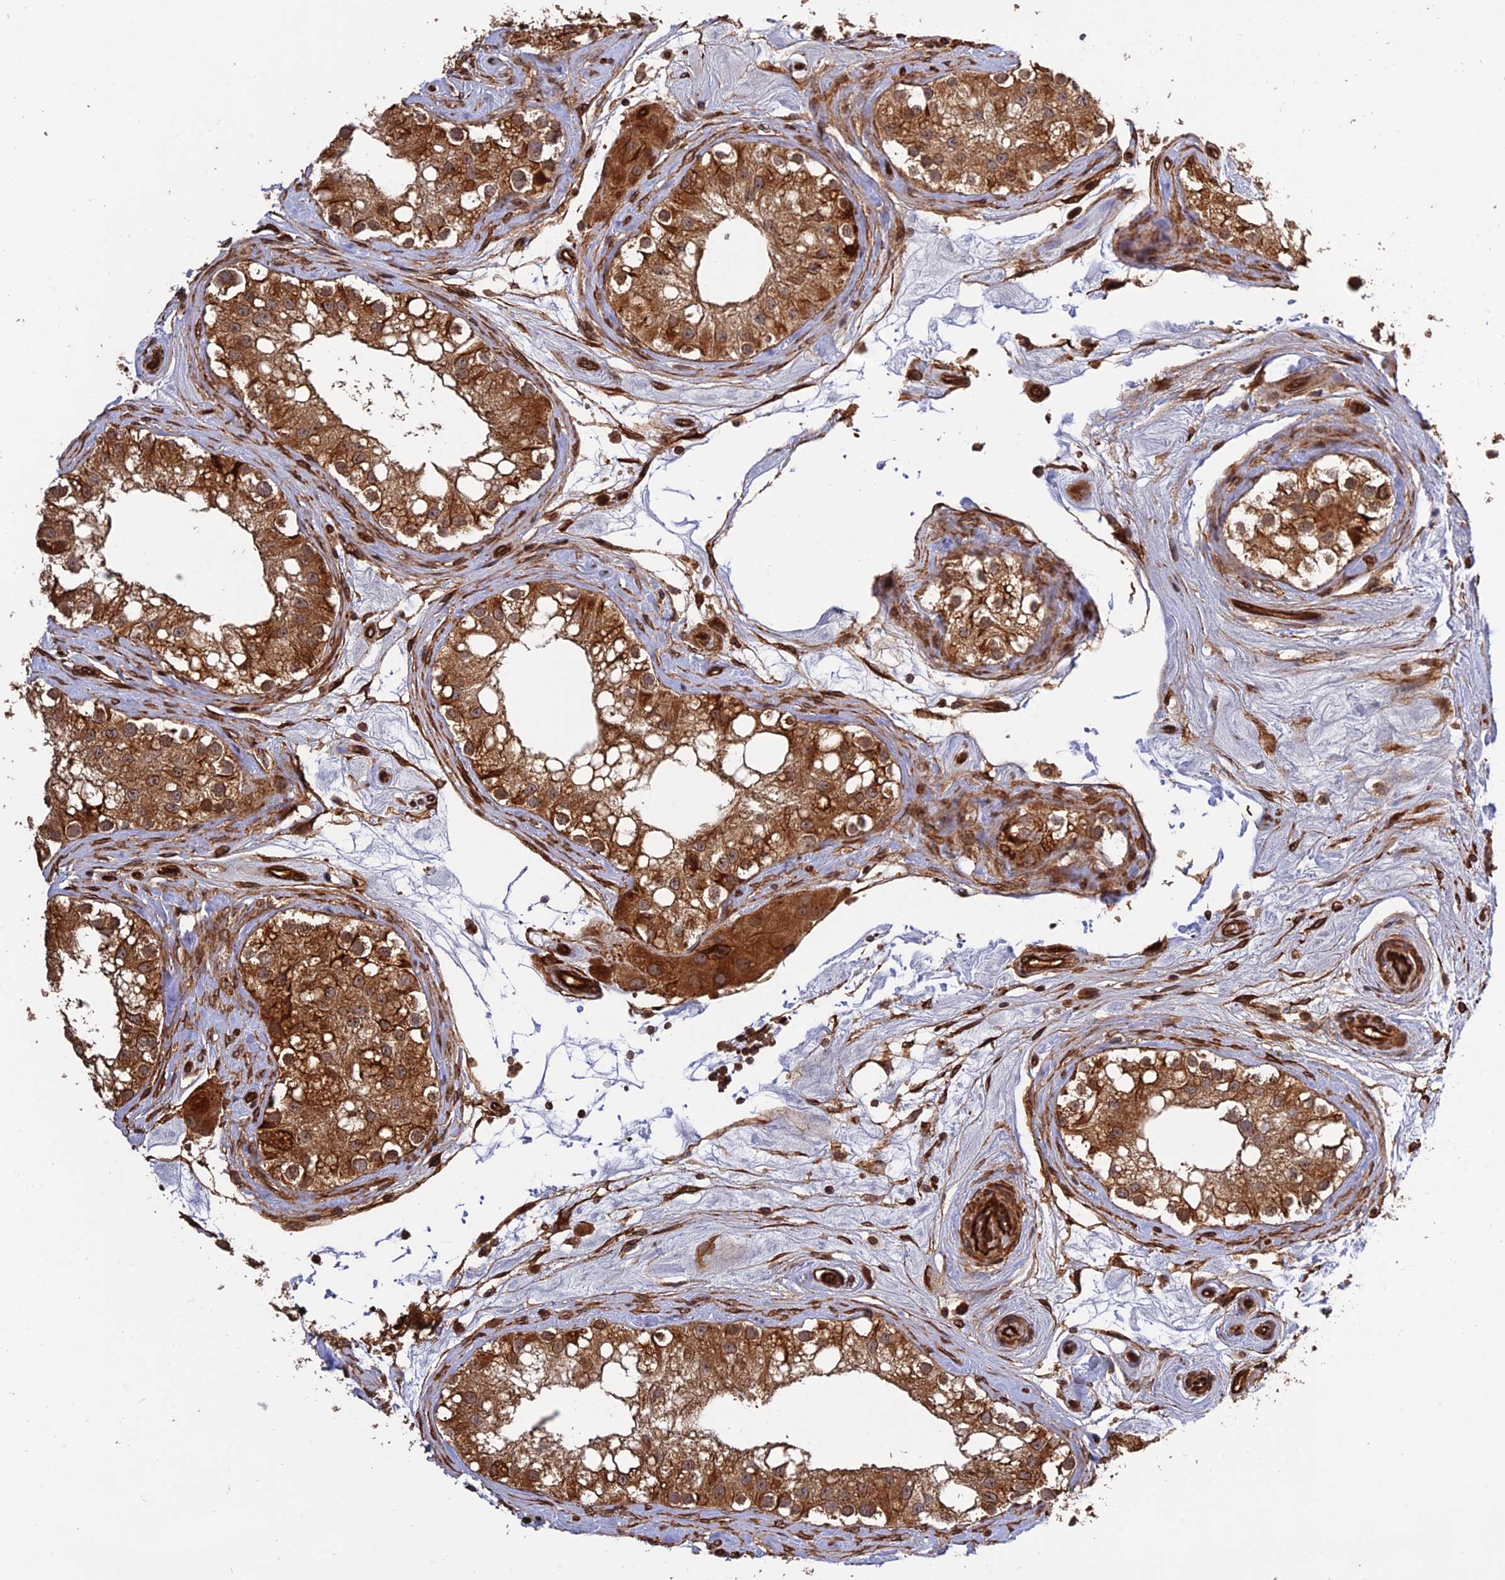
{"staining": {"intensity": "strong", "quantity": ">75%", "location": "cytoplasmic/membranous"}, "tissue": "testis", "cell_type": "Cells in seminiferous ducts", "image_type": "normal", "snomed": [{"axis": "morphology", "description": "Normal tissue, NOS"}, {"axis": "topography", "description": "Testis"}], "caption": "Testis stained with a brown dye shows strong cytoplasmic/membranous positive positivity in about >75% of cells in seminiferous ducts.", "gene": "CREBL2", "patient": {"sex": "male", "age": 84}}